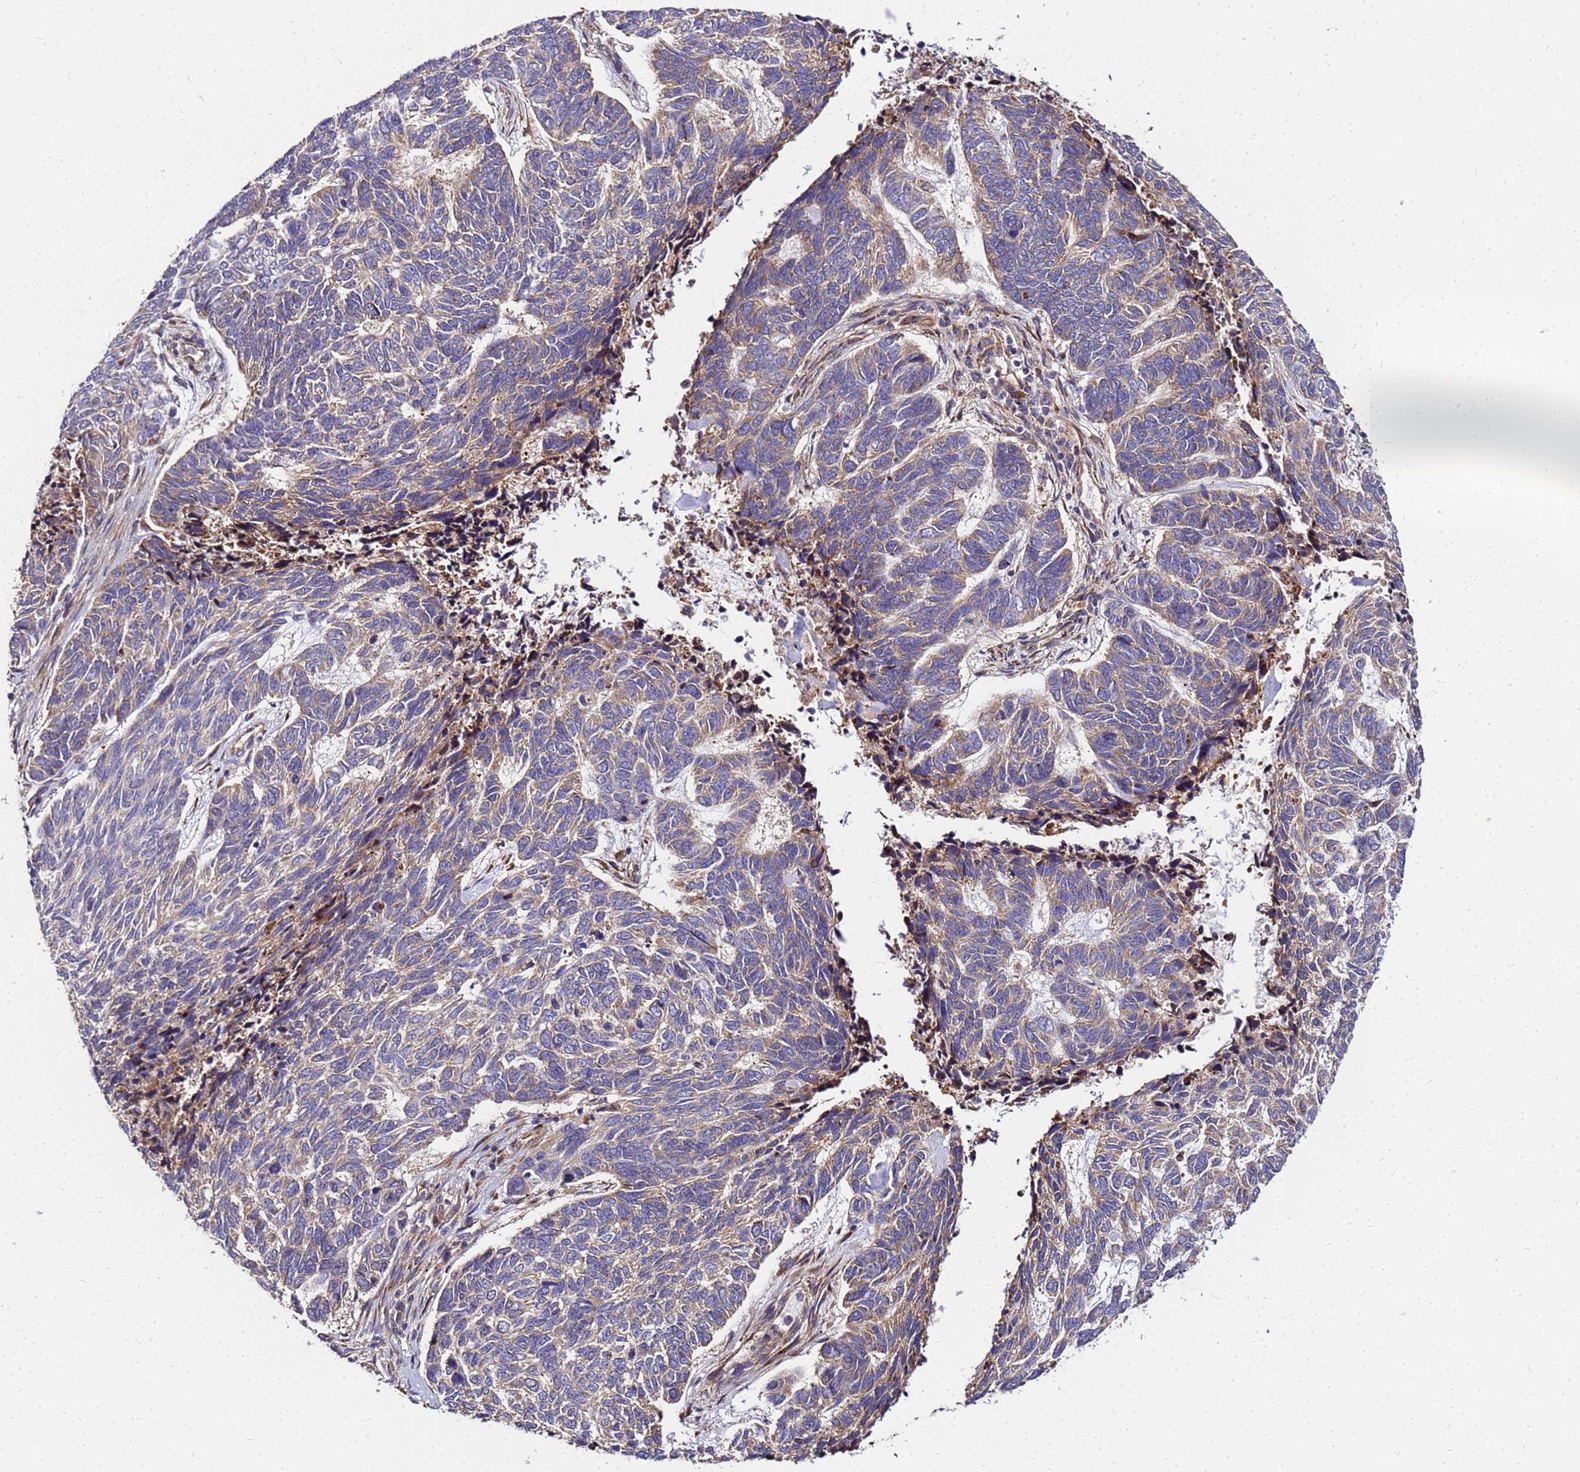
{"staining": {"intensity": "weak", "quantity": ">75%", "location": "cytoplasmic/membranous"}, "tissue": "skin cancer", "cell_type": "Tumor cells", "image_type": "cancer", "snomed": [{"axis": "morphology", "description": "Basal cell carcinoma"}, {"axis": "topography", "description": "Skin"}], "caption": "Immunohistochemical staining of basal cell carcinoma (skin) displays low levels of weak cytoplasmic/membranous protein staining in approximately >75% of tumor cells. Nuclei are stained in blue.", "gene": "WWC2", "patient": {"sex": "female", "age": 65}}